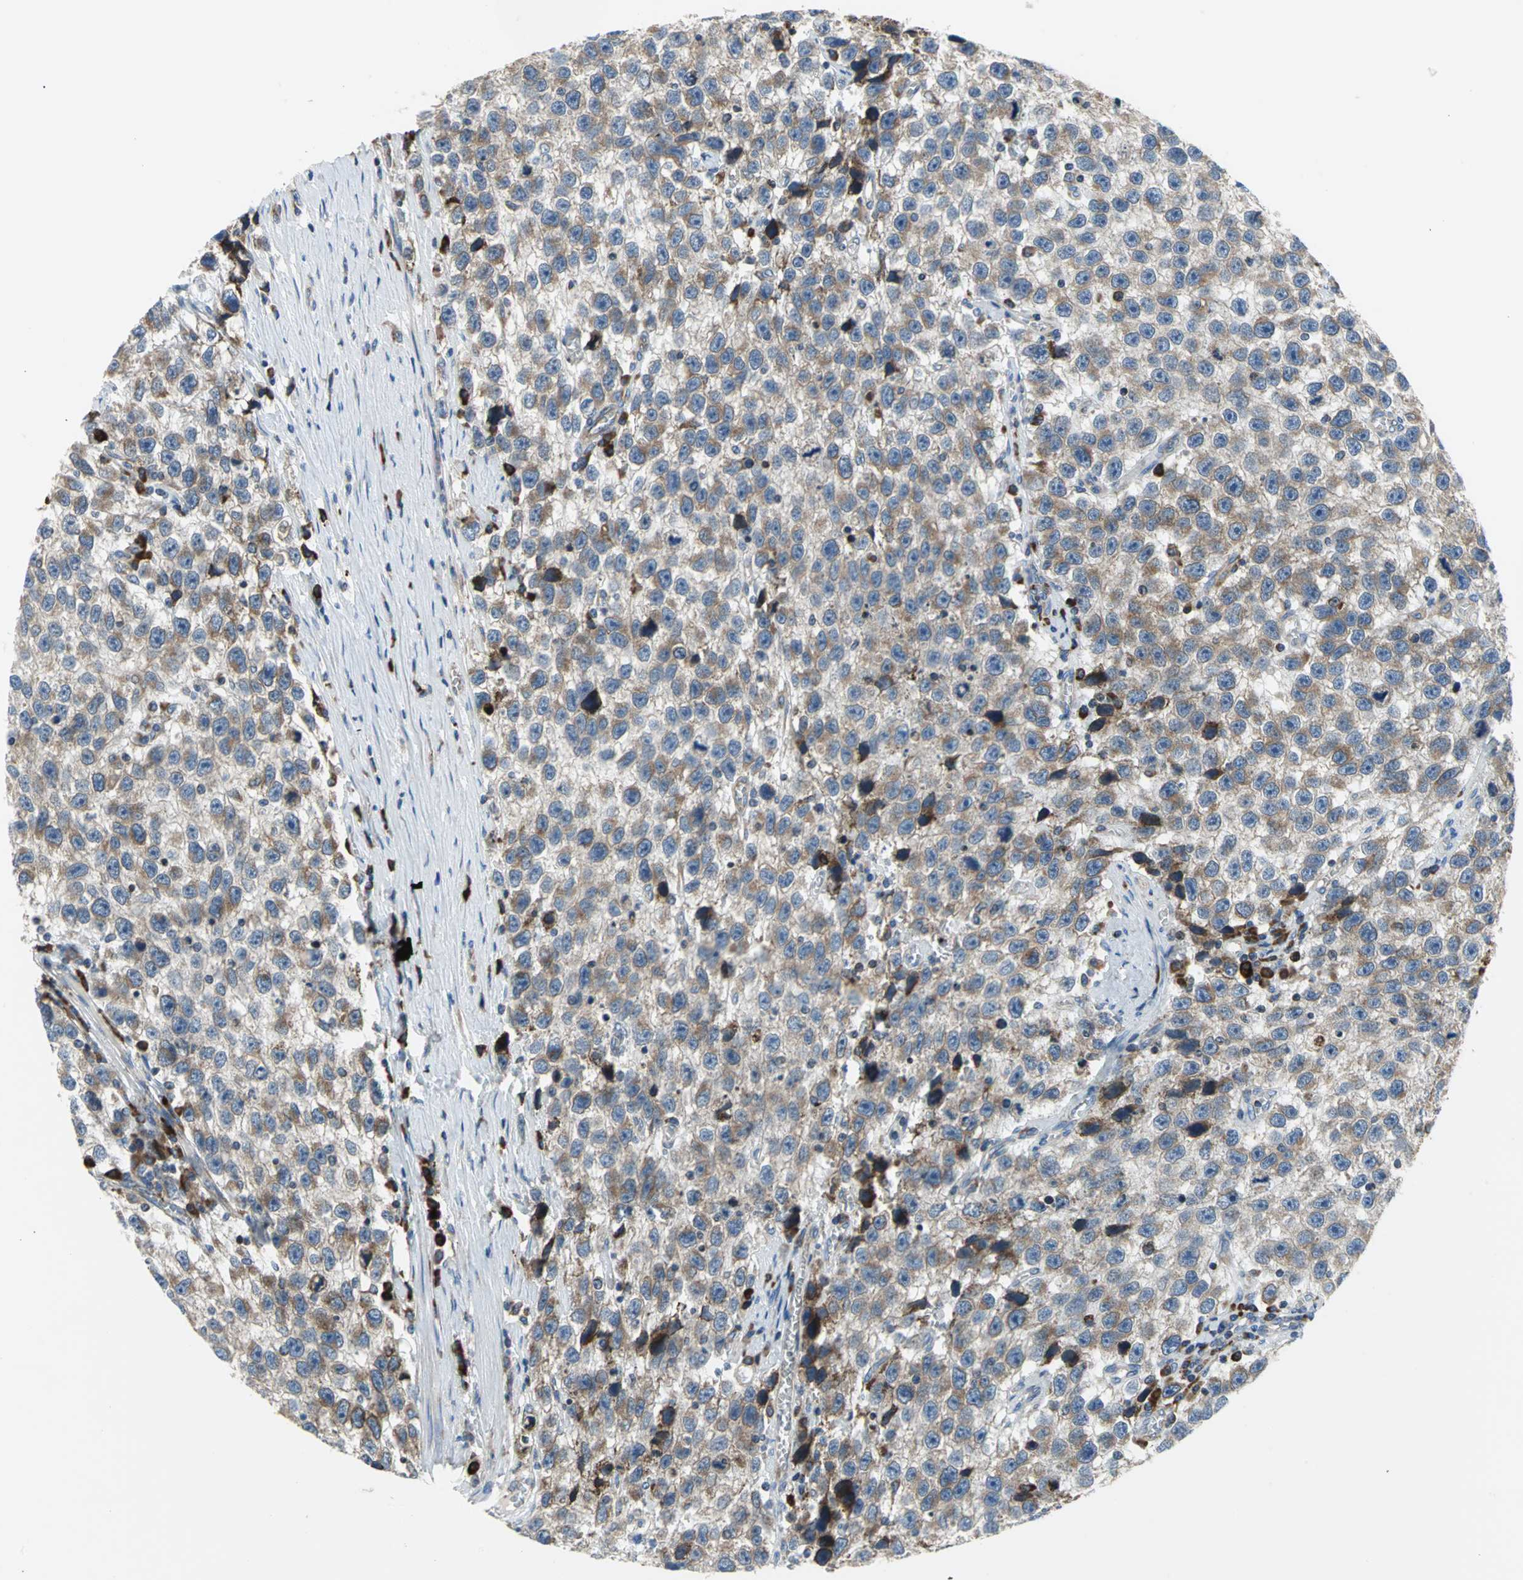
{"staining": {"intensity": "moderate", "quantity": ">75%", "location": "cytoplasmic/membranous"}, "tissue": "testis cancer", "cell_type": "Tumor cells", "image_type": "cancer", "snomed": [{"axis": "morphology", "description": "Seminoma, NOS"}, {"axis": "topography", "description": "Testis"}], "caption": "There is medium levels of moderate cytoplasmic/membranous staining in tumor cells of testis seminoma, as demonstrated by immunohistochemical staining (brown color).", "gene": "TULP4", "patient": {"sex": "male", "age": 33}}